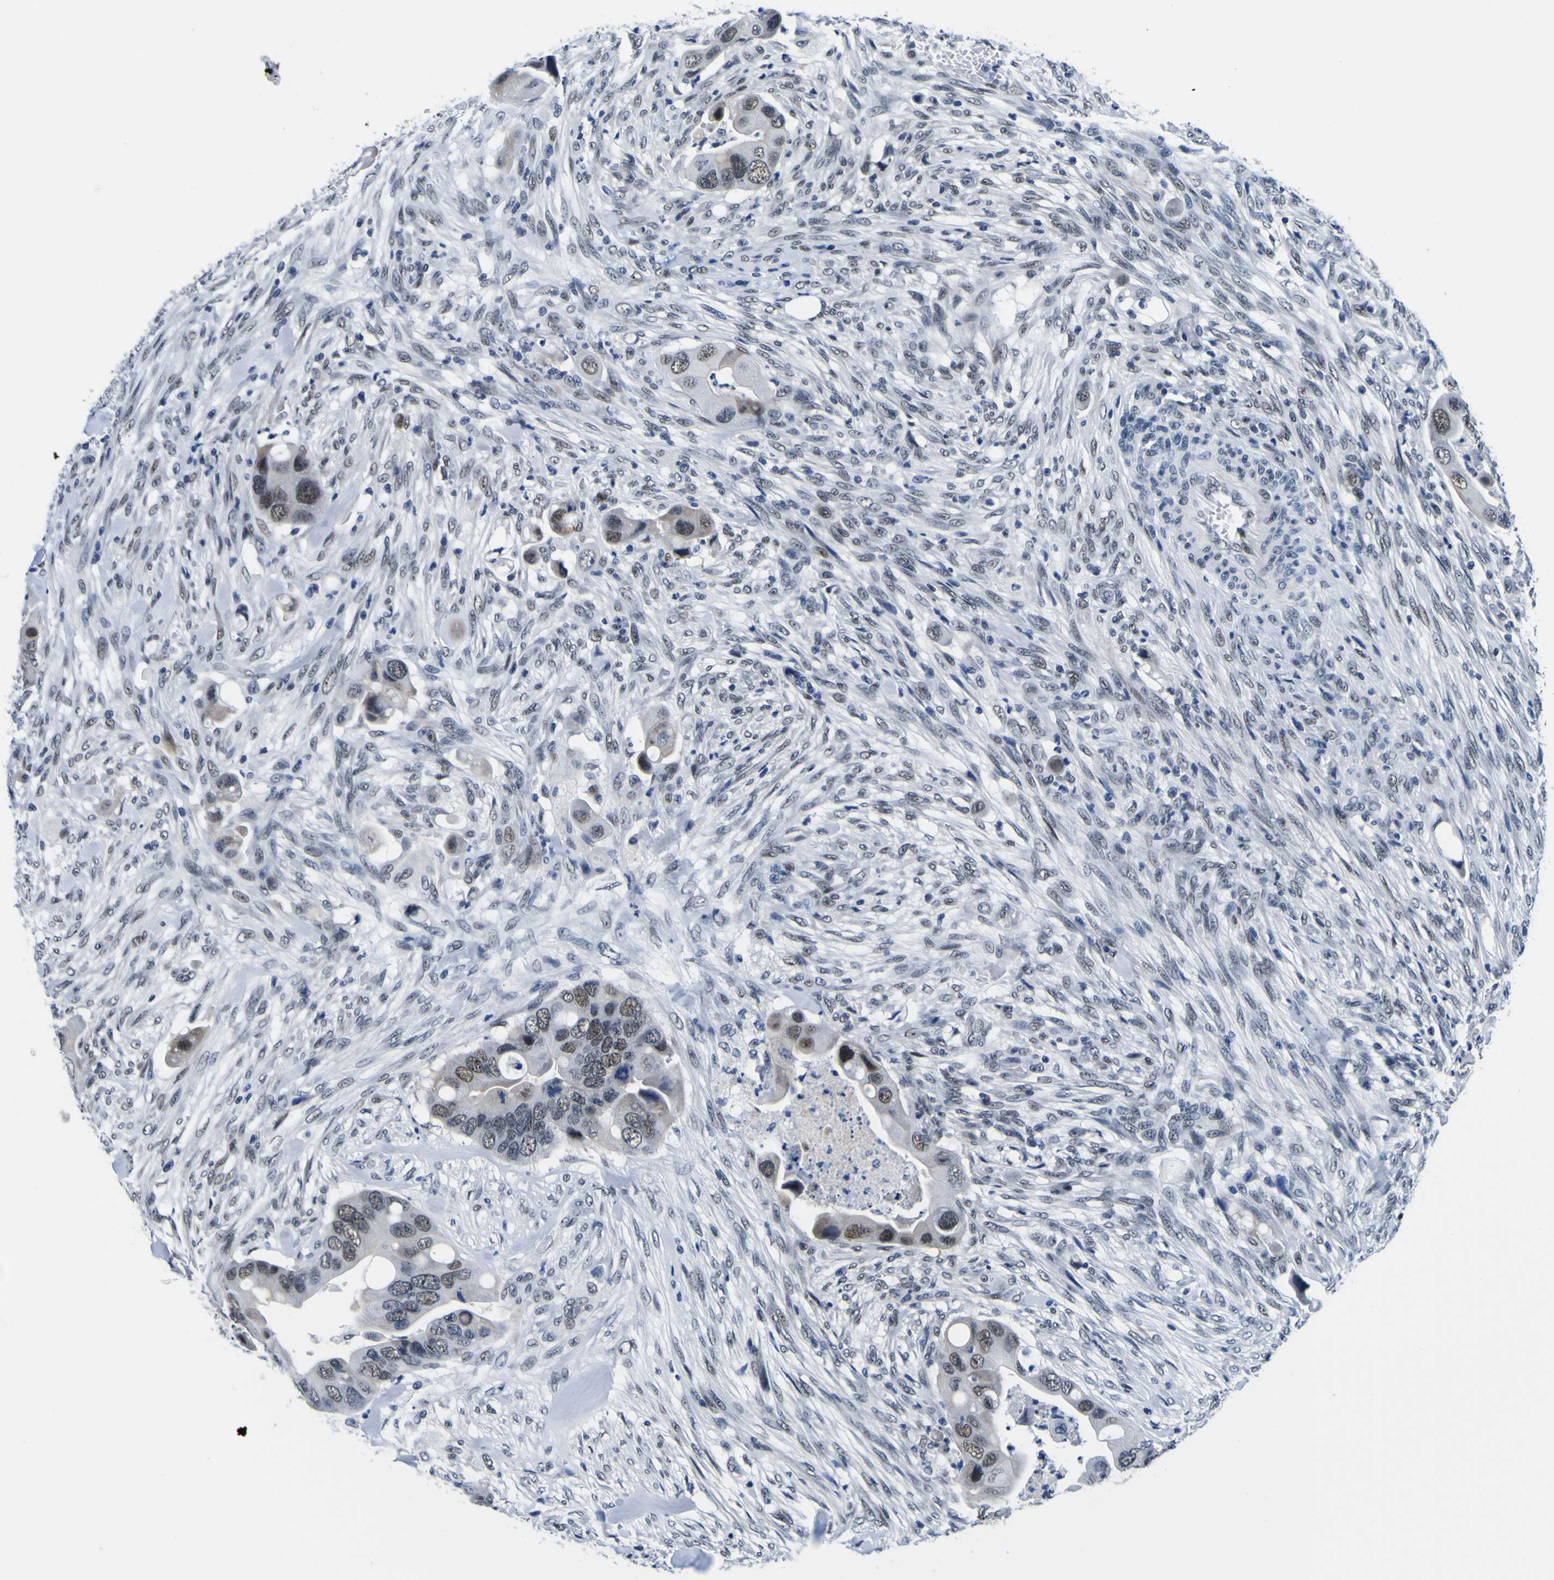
{"staining": {"intensity": "strong", "quantity": ">75%", "location": "nuclear"}, "tissue": "colorectal cancer", "cell_type": "Tumor cells", "image_type": "cancer", "snomed": [{"axis": "morphology", "description": "Adenocarcinoma, NOS"}, {"axis": "topography", "description": "Rectum"}], "caption": "Protein expression by immunohistochemistry shows strong nuclear expression in about >75% of tumor cells in adenocarcinoma (colorectal).", "gene": "CUL4B", "patient": {"sex": "female", "age": 57}}